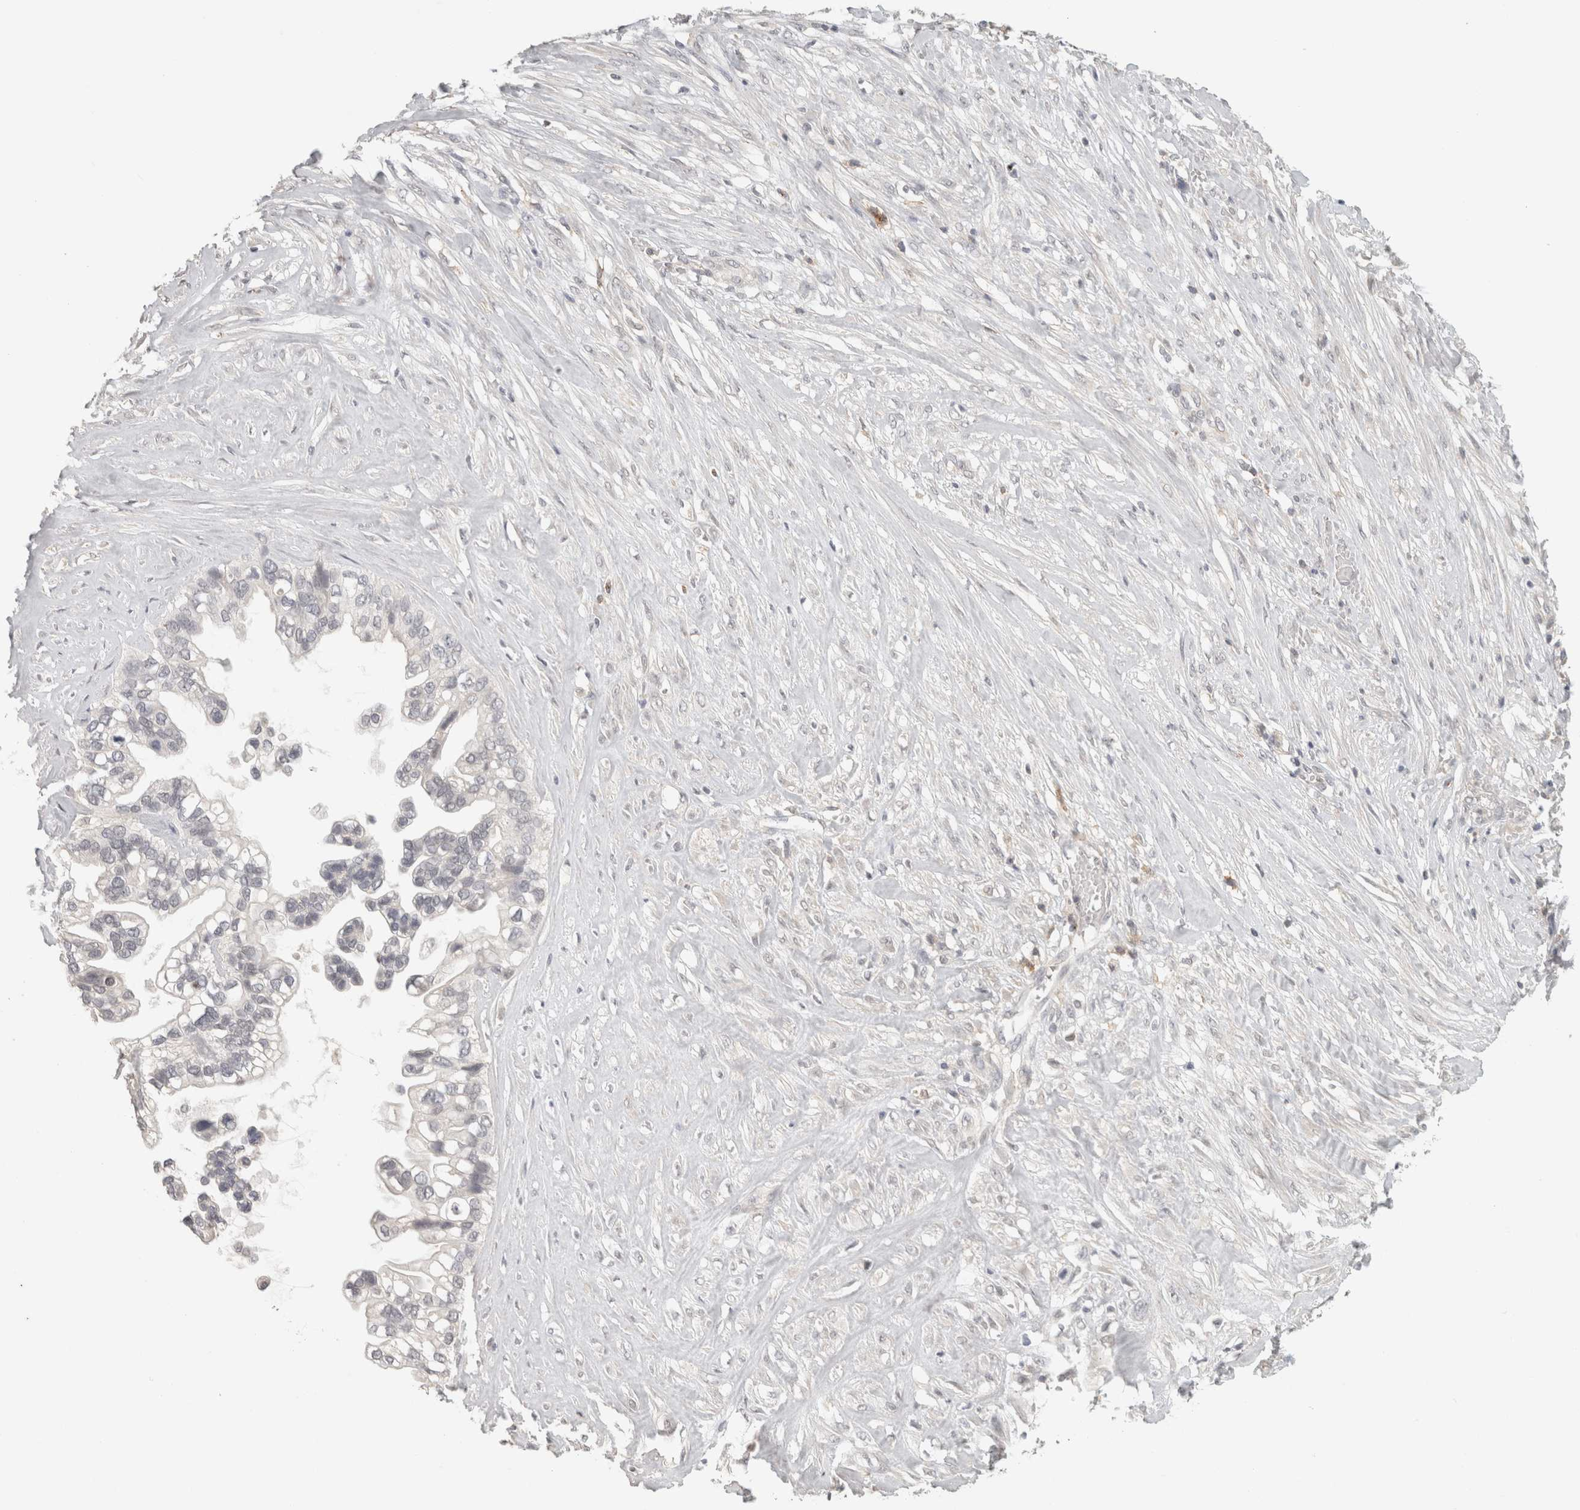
{"staining": {"intensity": "negative", "quantity": "none", "location": "none"}, "tissue": "ovarian cancer", "cell_type": "Tumor cells", "image_type": "cancer", "snomed": [{"axis": "morphology", "description": "Cystadenocarcinoma, mucinous, NOS"}, {"axis": "topography", "description": "Ovary"}], "caption": "This histopathology image is of ovarian cancer stained with IHC to label a protein in brown with the nuclei are counter-stained blue. There is no staining in tumor cells.", "gene": "HAVCR2", "patient": {"sex": "female", "age": 80}}